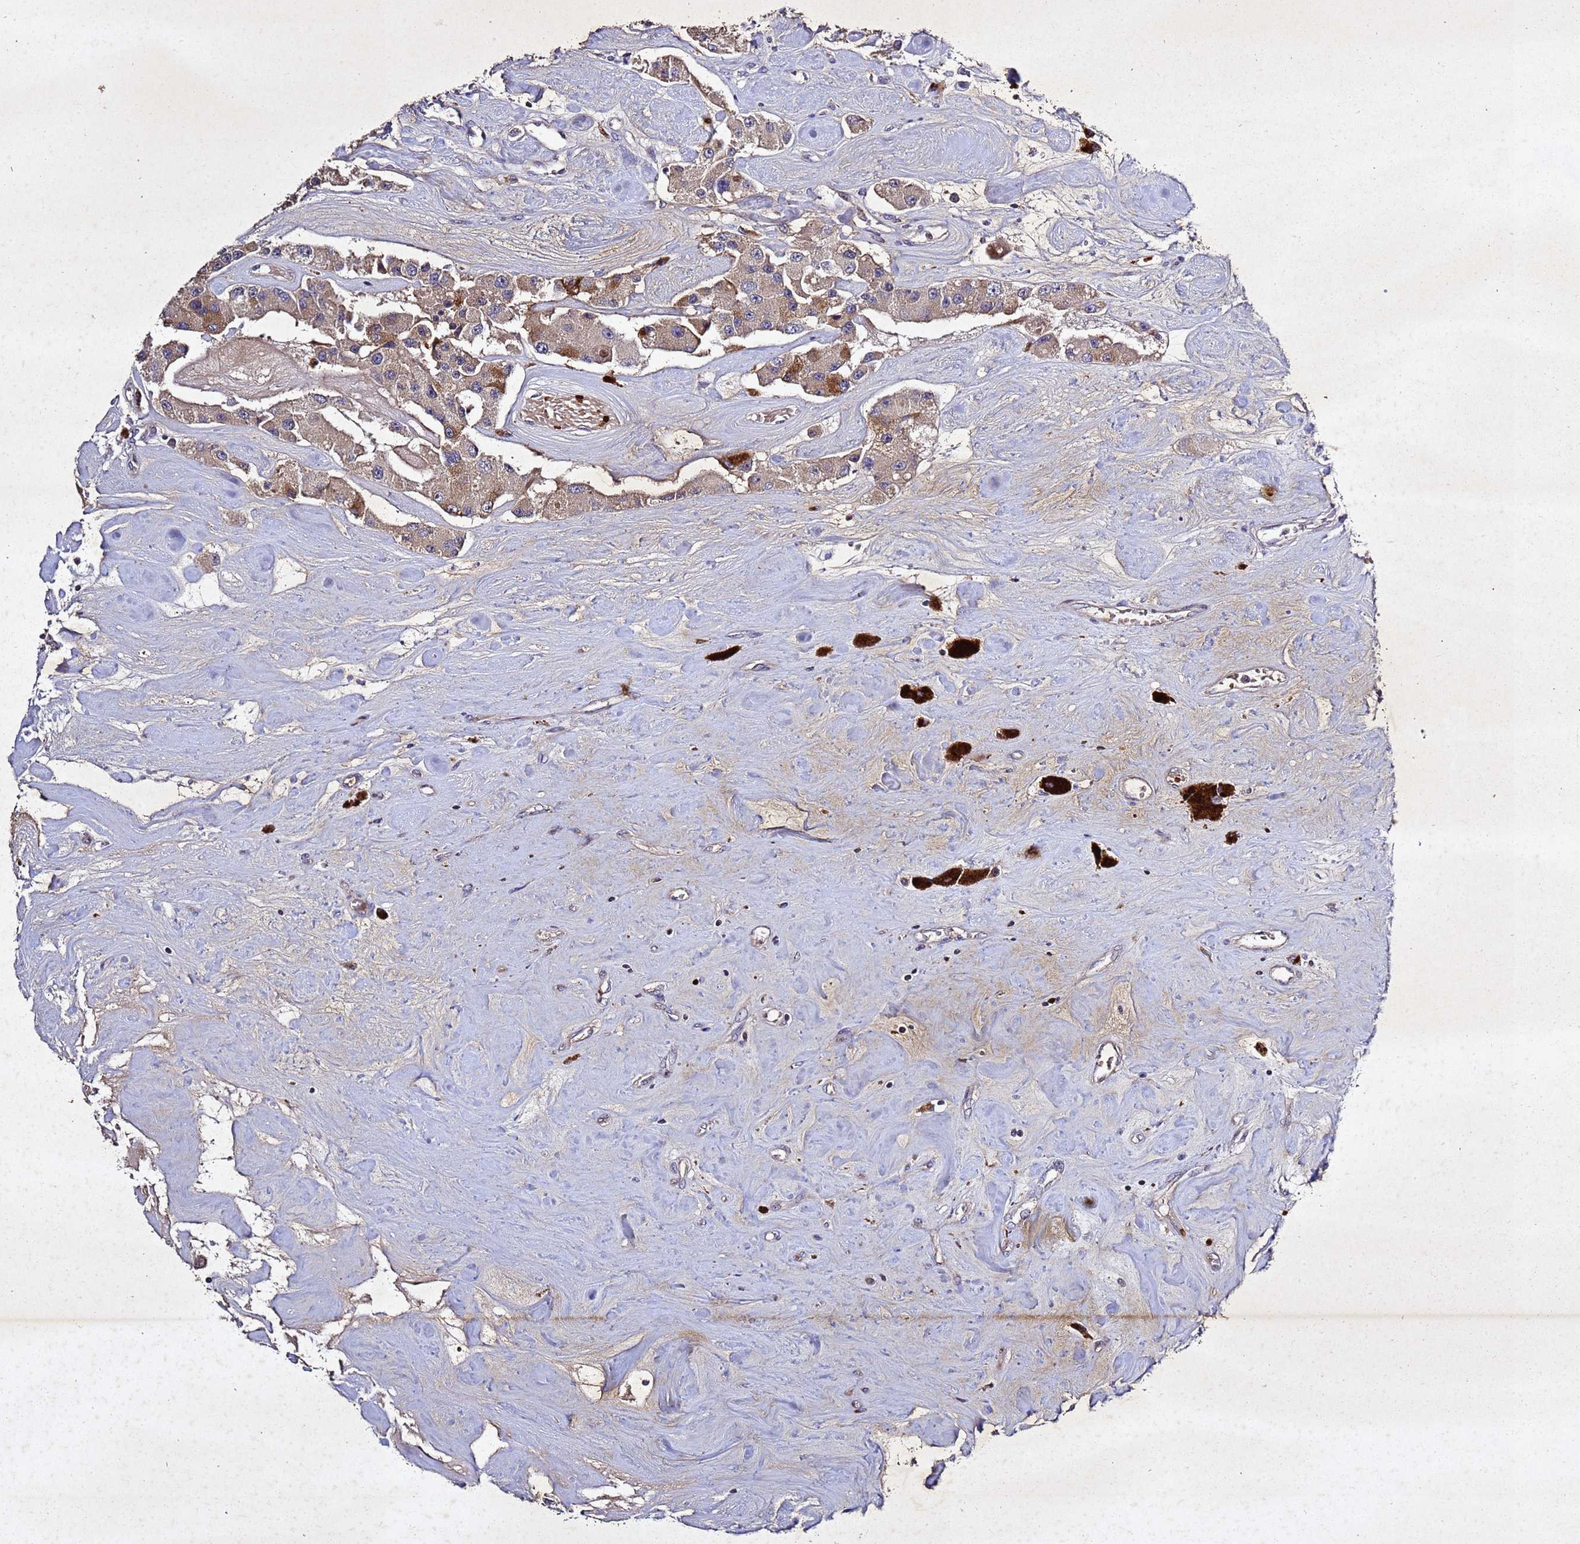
{"staining": {"intensity": "moderate", "quantity": "<25%", "location": "cytoplasmic/membranous"}, "tissue": "carcinoid", "cell_type": "Tumor cells", "image_type": "cancer", "snomed": [{"axis": "morphology", "description": "Carcinoid, malignant, NOS"}, {"axis": "topography", "description": "Pancreas"}], "caption": "Immunohistochemical staining of human malignant carcinoid shows moderate cytoplasmic/membranous protein positivity in approximately <25% of tumor cells. (Brightfield microscopy of DAB IHC at high magnification).", "gene": "SV2B", "patient": {"sex": "male", "age": 41}}